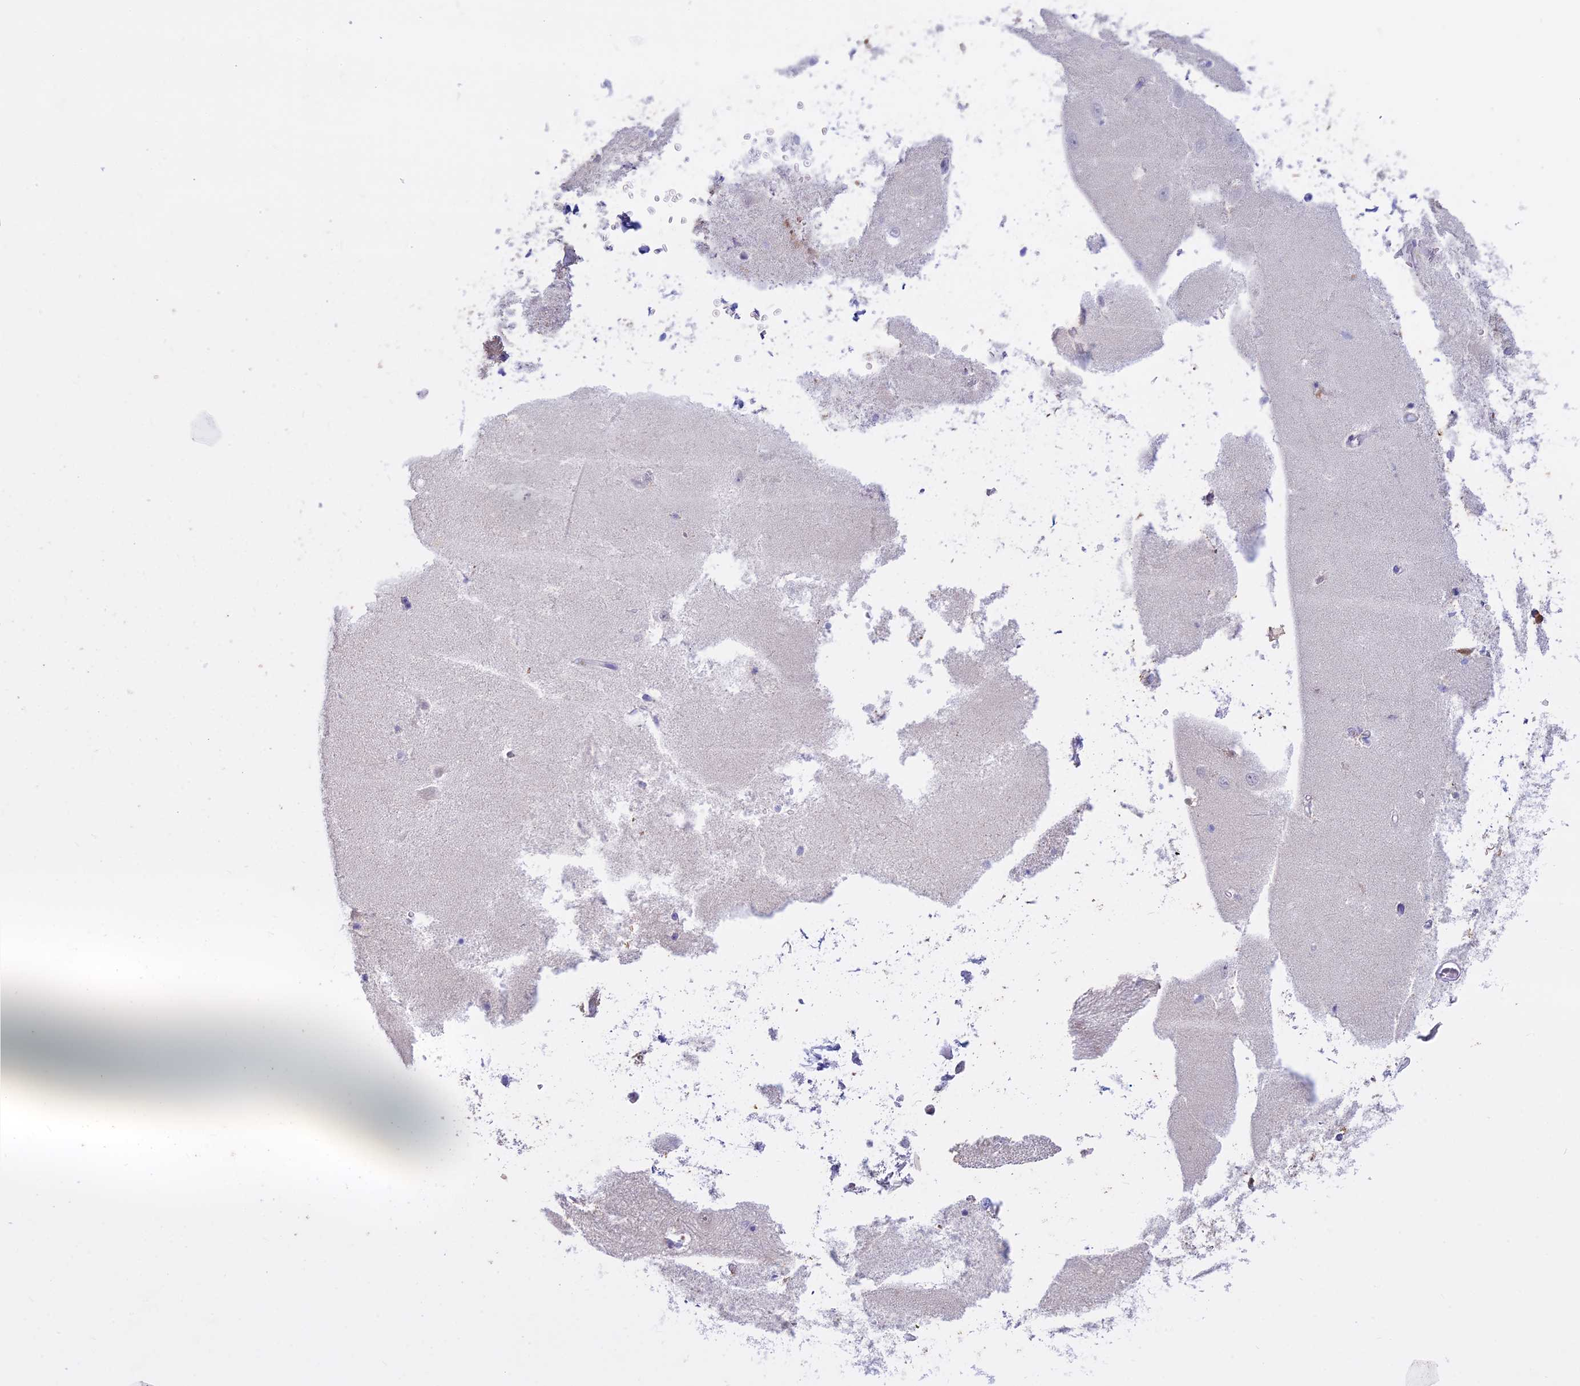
{"staining": {"intensity": "negative", "quantity": "none", "location": "none"}, "tissue": "hippocampus", "cell_type": "Glial cells", "image_type": "normal", "snomed": [{"axis": "morphology", "description": "Normal tissue, NOS"}, {"axis": "topography", "description": "Hippocampus"}], "caption": "A high-resolution histopathology image shows IHC staining of unremarkable hippocampus, which exhibits no significant expression in glial cells. (Stains: DAB (3,3'-diaminobenzidine) immunohistochemistry with hematoxylin counter stain, Microscopy: brightfield microscopy at high magnification).", "gene": "LHFPL2", "patient": {"sex": "female", "age": 52}}